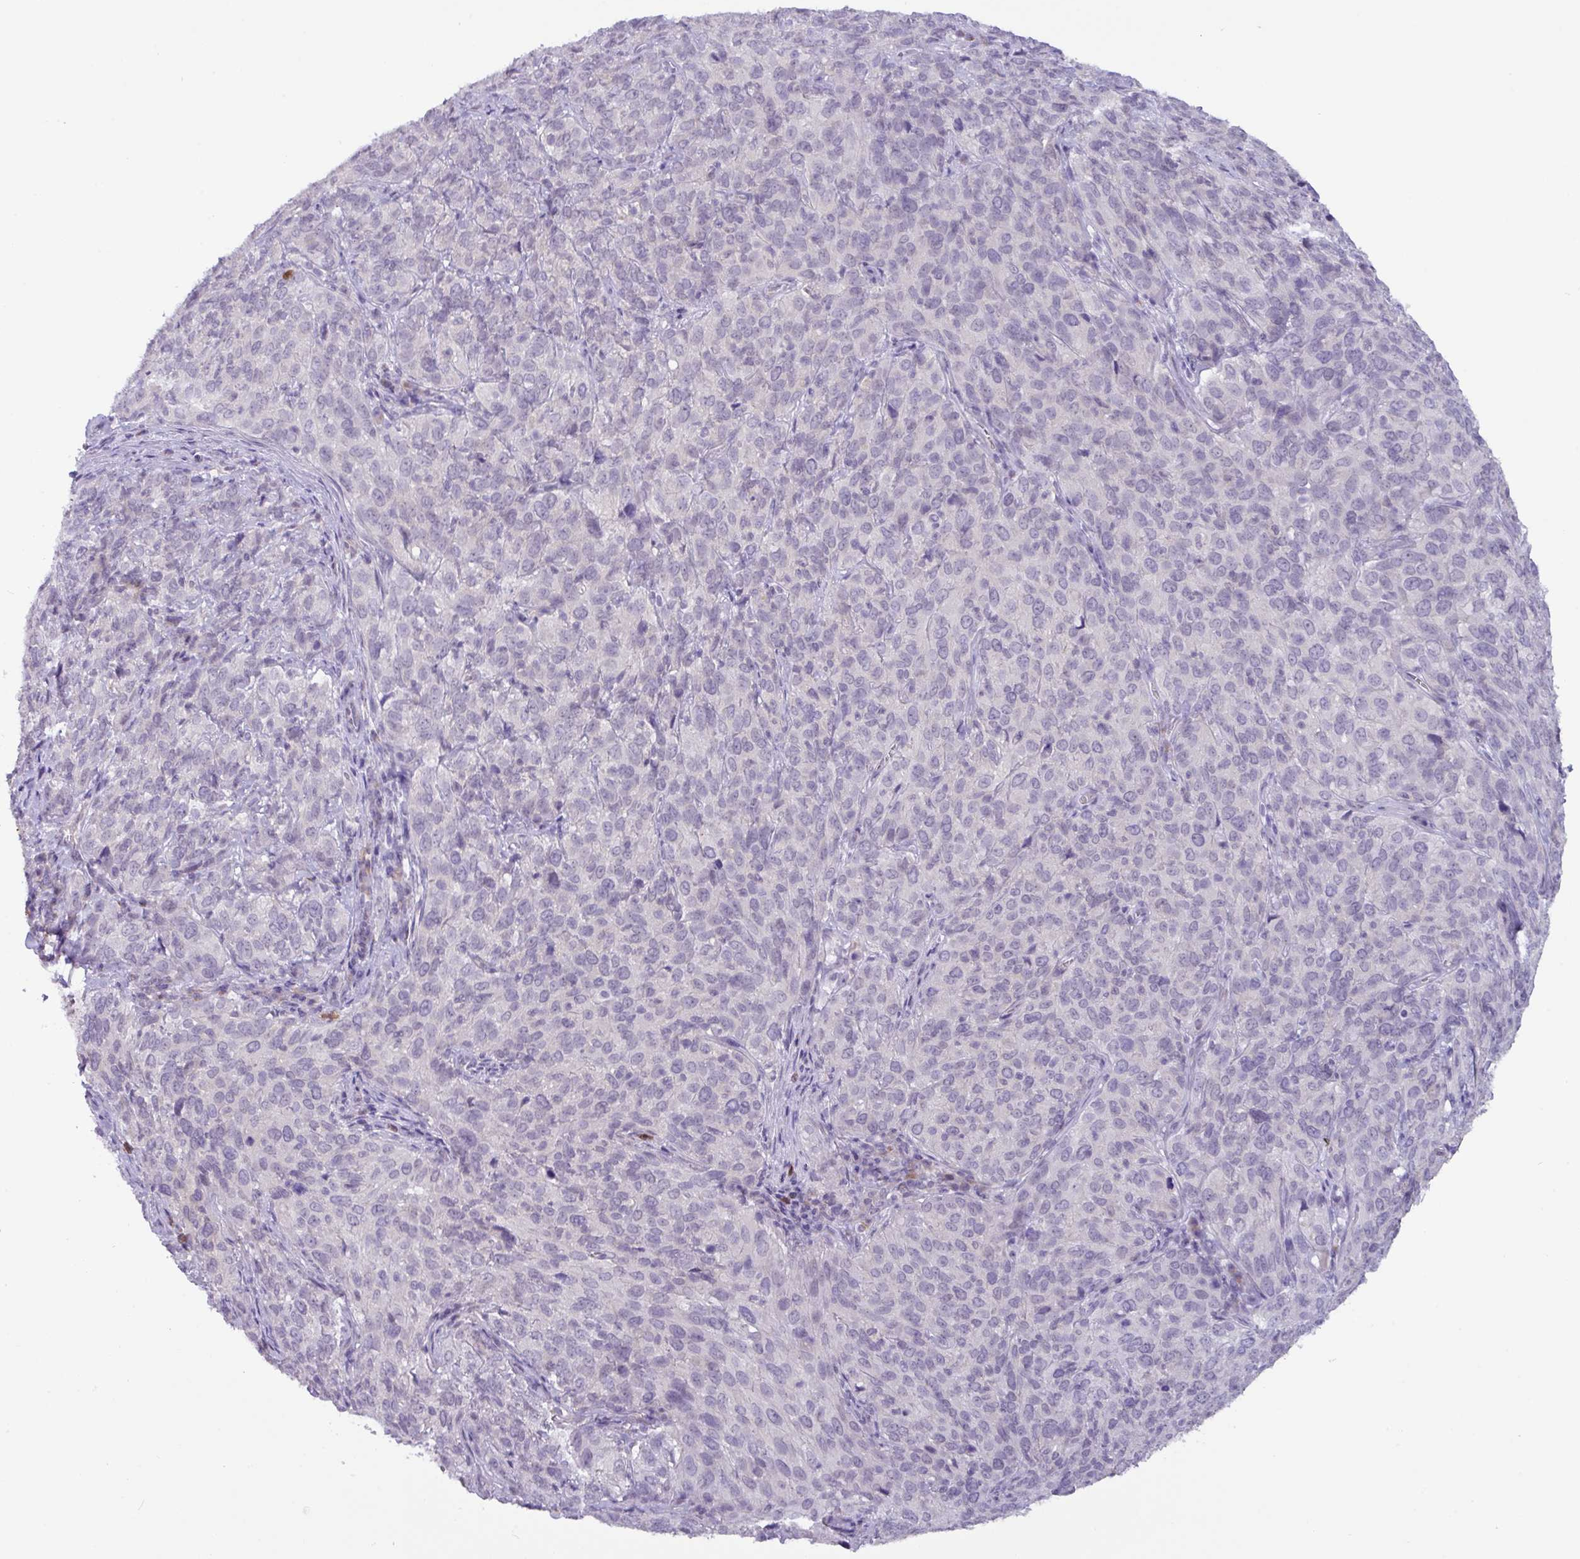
{"staining": {"intensity": "negative", "quantity": "none", "location": "none"}, "tissue": "cervical cancer", "cell_type": "Tumor cells", "image_type": "cancer", "snomed": [{"axis": "morphology", "description": "Squamous cell carcinoma, NOS"}, {"axis": "topography", "description": "Cervix"}], "caption": "Tumor cells show no significant expression in cervical cancer (squamous cell carcinoma).", "gene": "ZNF524", "patient": {"sex": "female", "age": 51}}